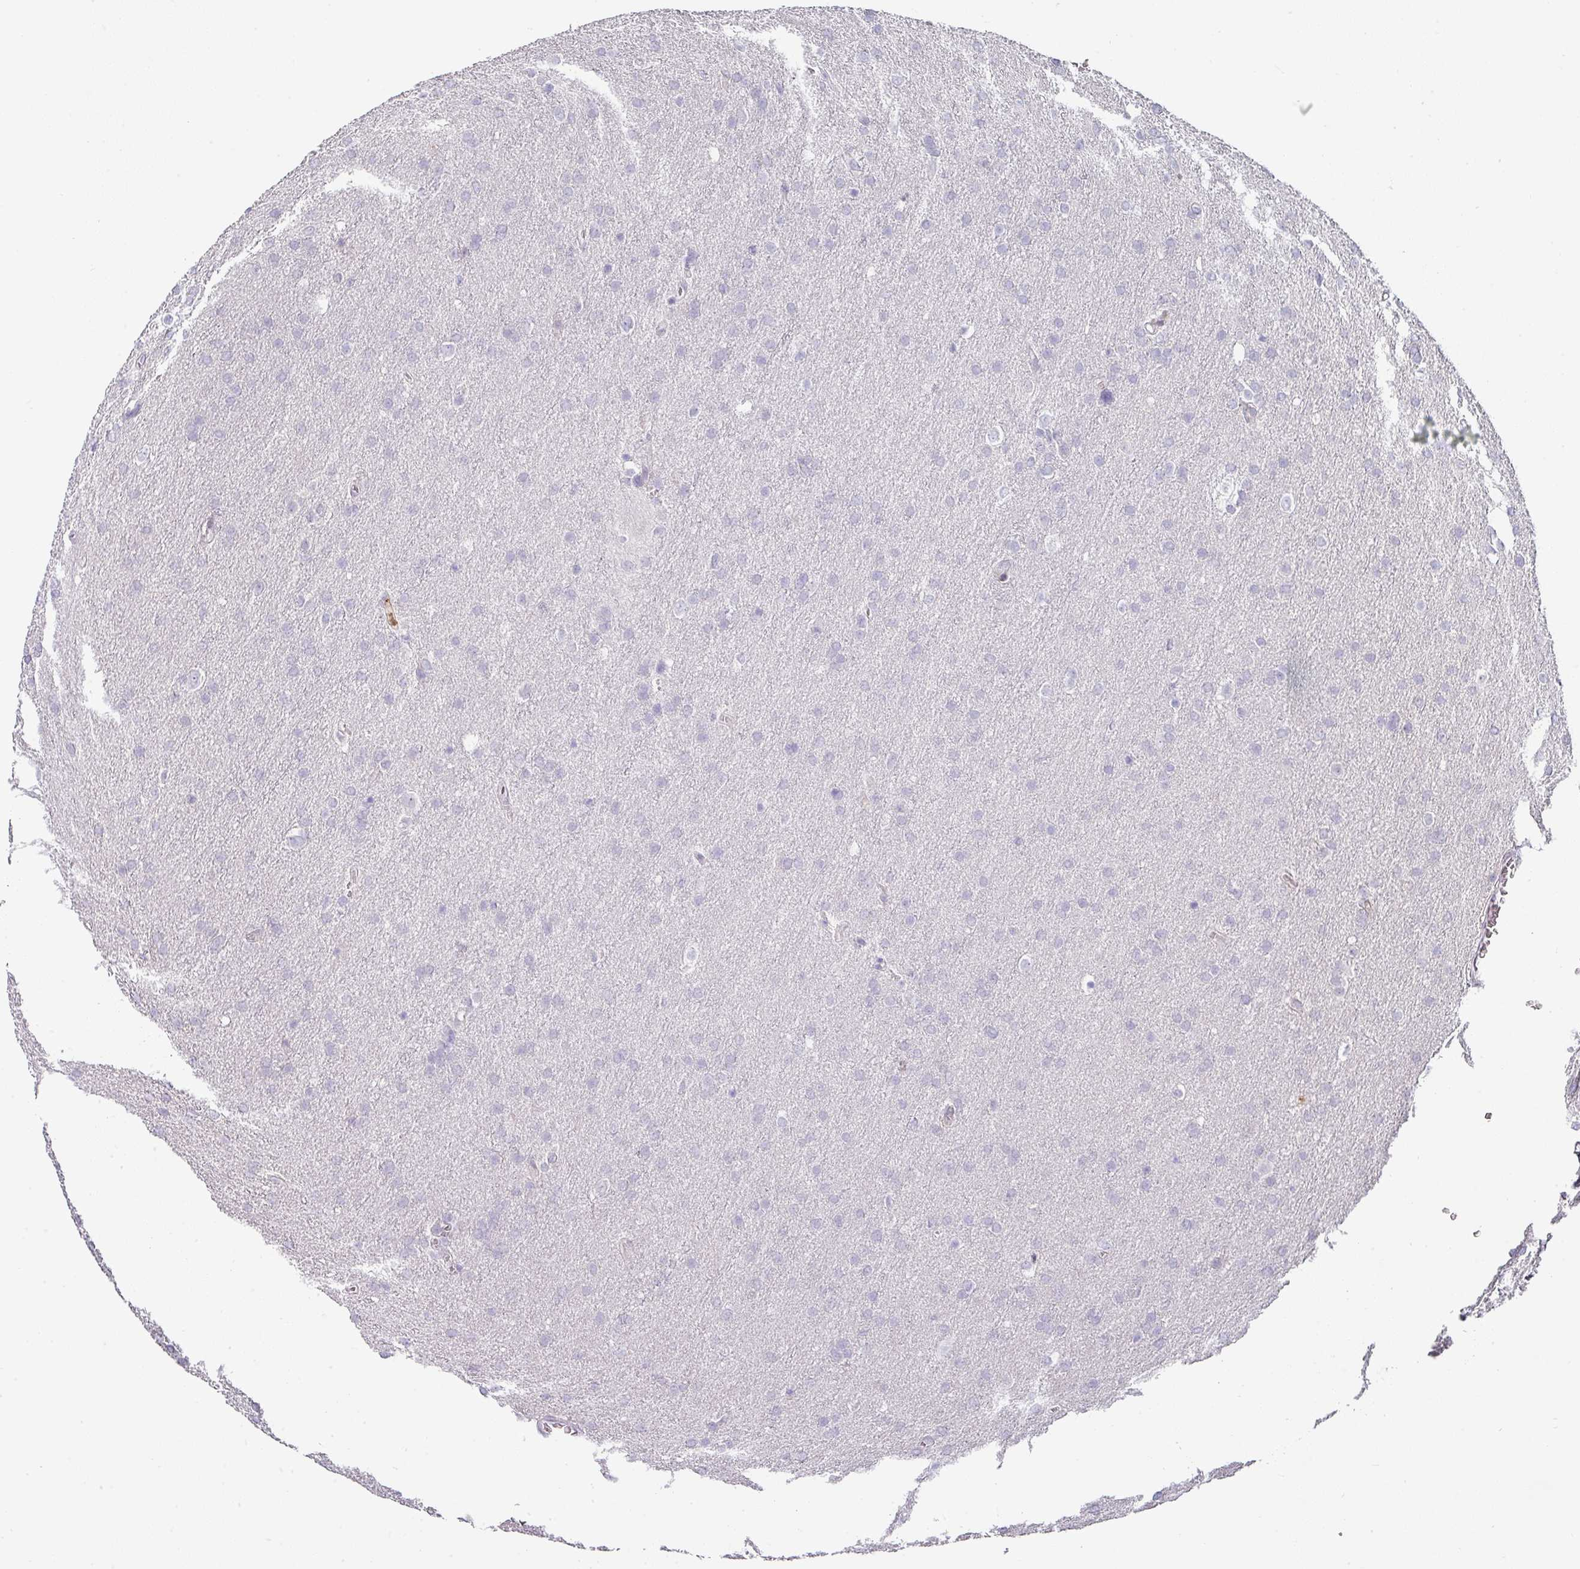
{"staining": {"intensity": "negative", "quantity": "none", "location": "none"}, "tissue": "glioma", "cell_type": "Tumor cells", "image_type": "cancer", "snomed": [{"axis": "morphology", "description": "Glioma, malignant, Low grade"}, {"axis": "topography", "description": "Brain"}], "caption": "An immunohistochemistry photomicrograph of malignant glioma (low-grade) is shown. There is no staining in tumor cells of malignant glioma (low-grade). (Brightfield microscopy of DAB (3,3'-diaminobenzidine) immunohistochemistry at high magnification).", "gene": "BTLA", "patient": {"sex": "female", "age": 32}}